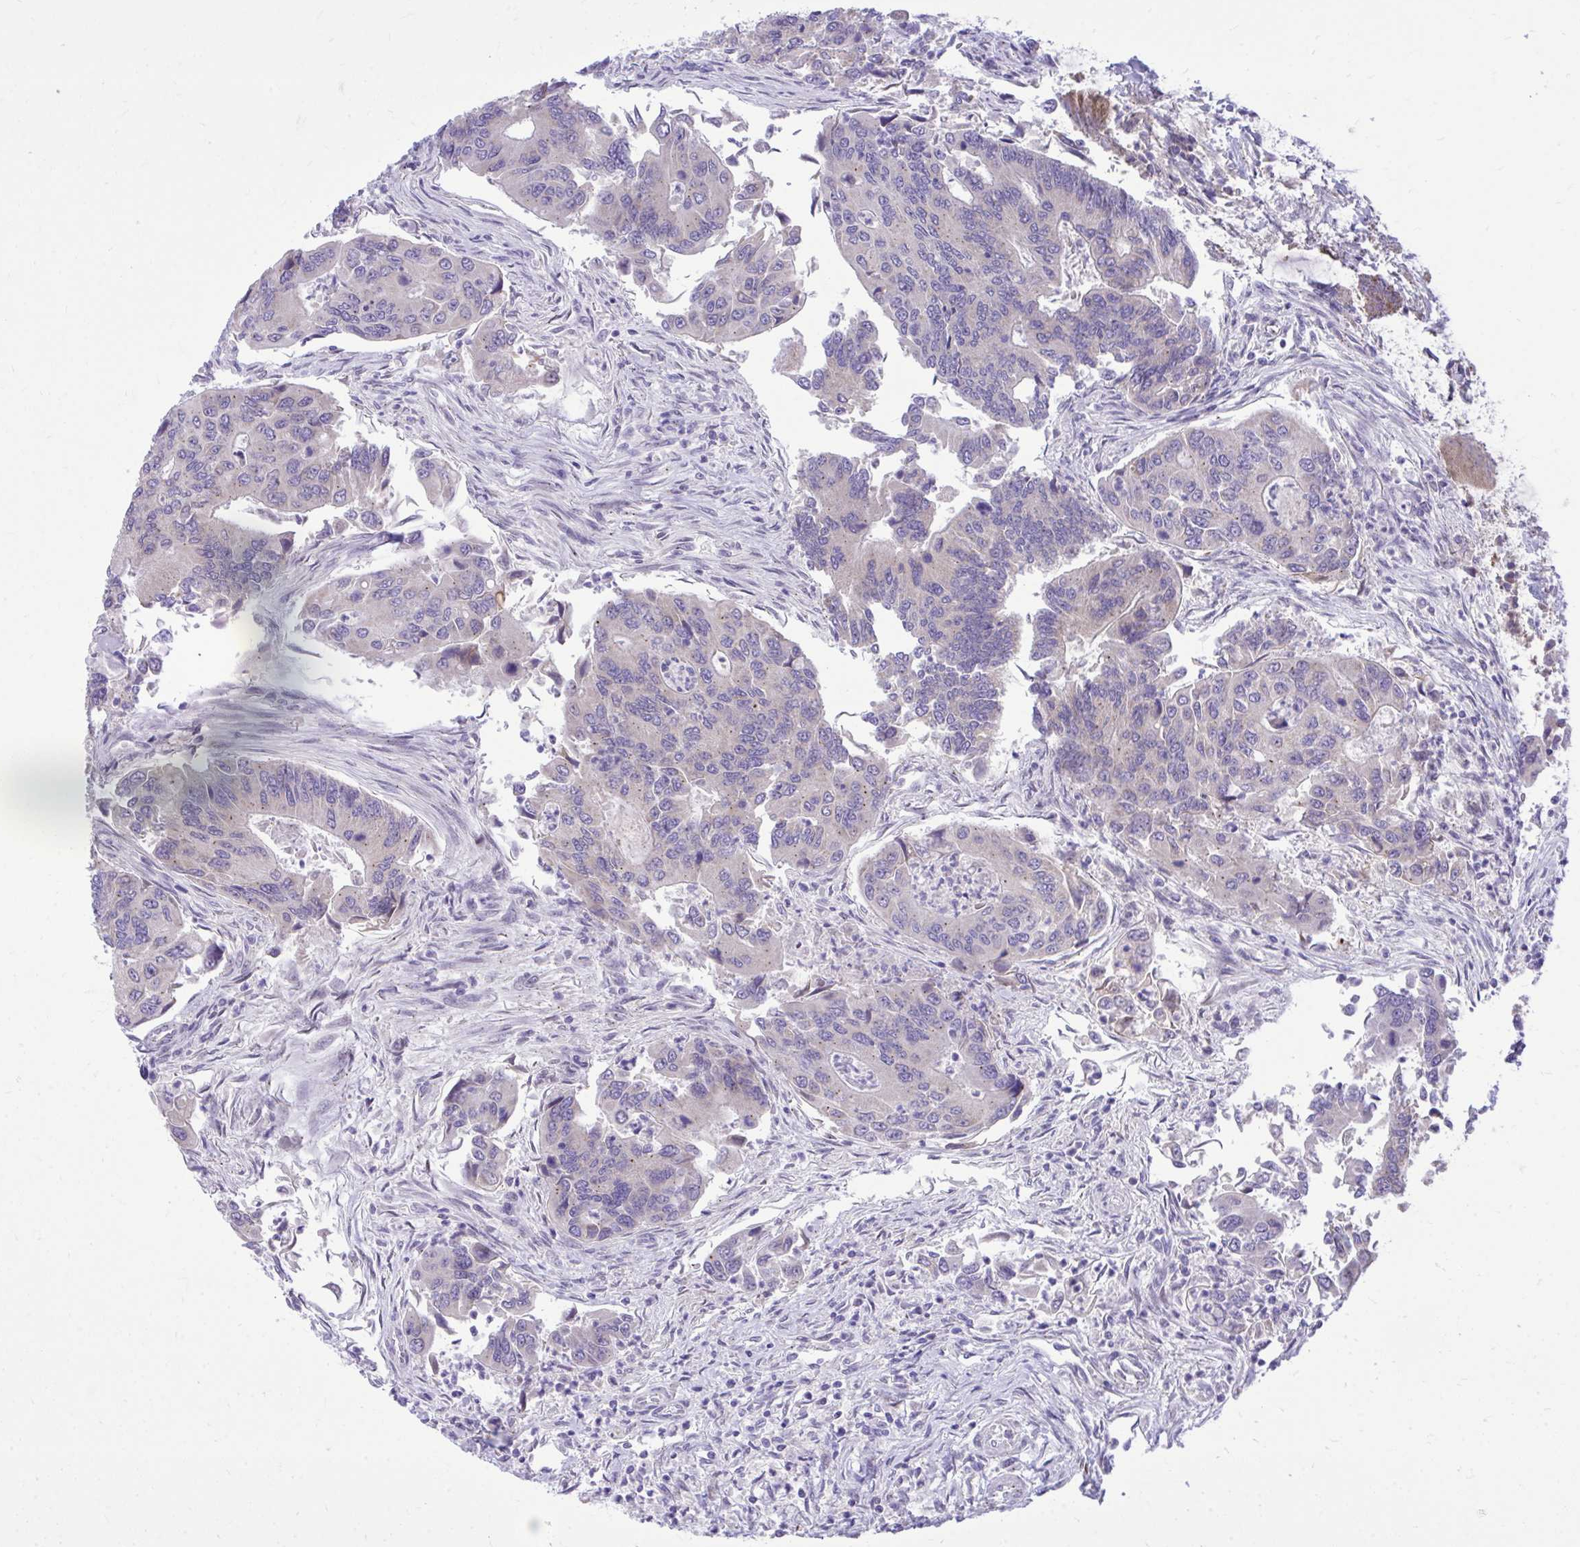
{"staining": {"intensity": "weak", "quantity": "<25%", "location": "cytoplasmic/membranous"}, "tissue": "colorectal cancer", "cell_type": "Tumor cells", "image_type": "cancer", "snomed": [{"axis": "morphology", "description": "Adenocarcinoma, NOS"}, {"axis": "topography", "description": "Colon"}], "caption": "Immunohistochemistry (IHC) micrograph of human adenocarcinoma (colorectal) stained for a protein (brown), which demonstrates no staining in tumor cells. Brightfield microscopy of immunohistochemistry (IHC) stained with DAB (brown) and hematoxylin (blue), captured at high magnification.", "gene": "CEACAM18", "patient": {"sex": "female", "age": 67}}